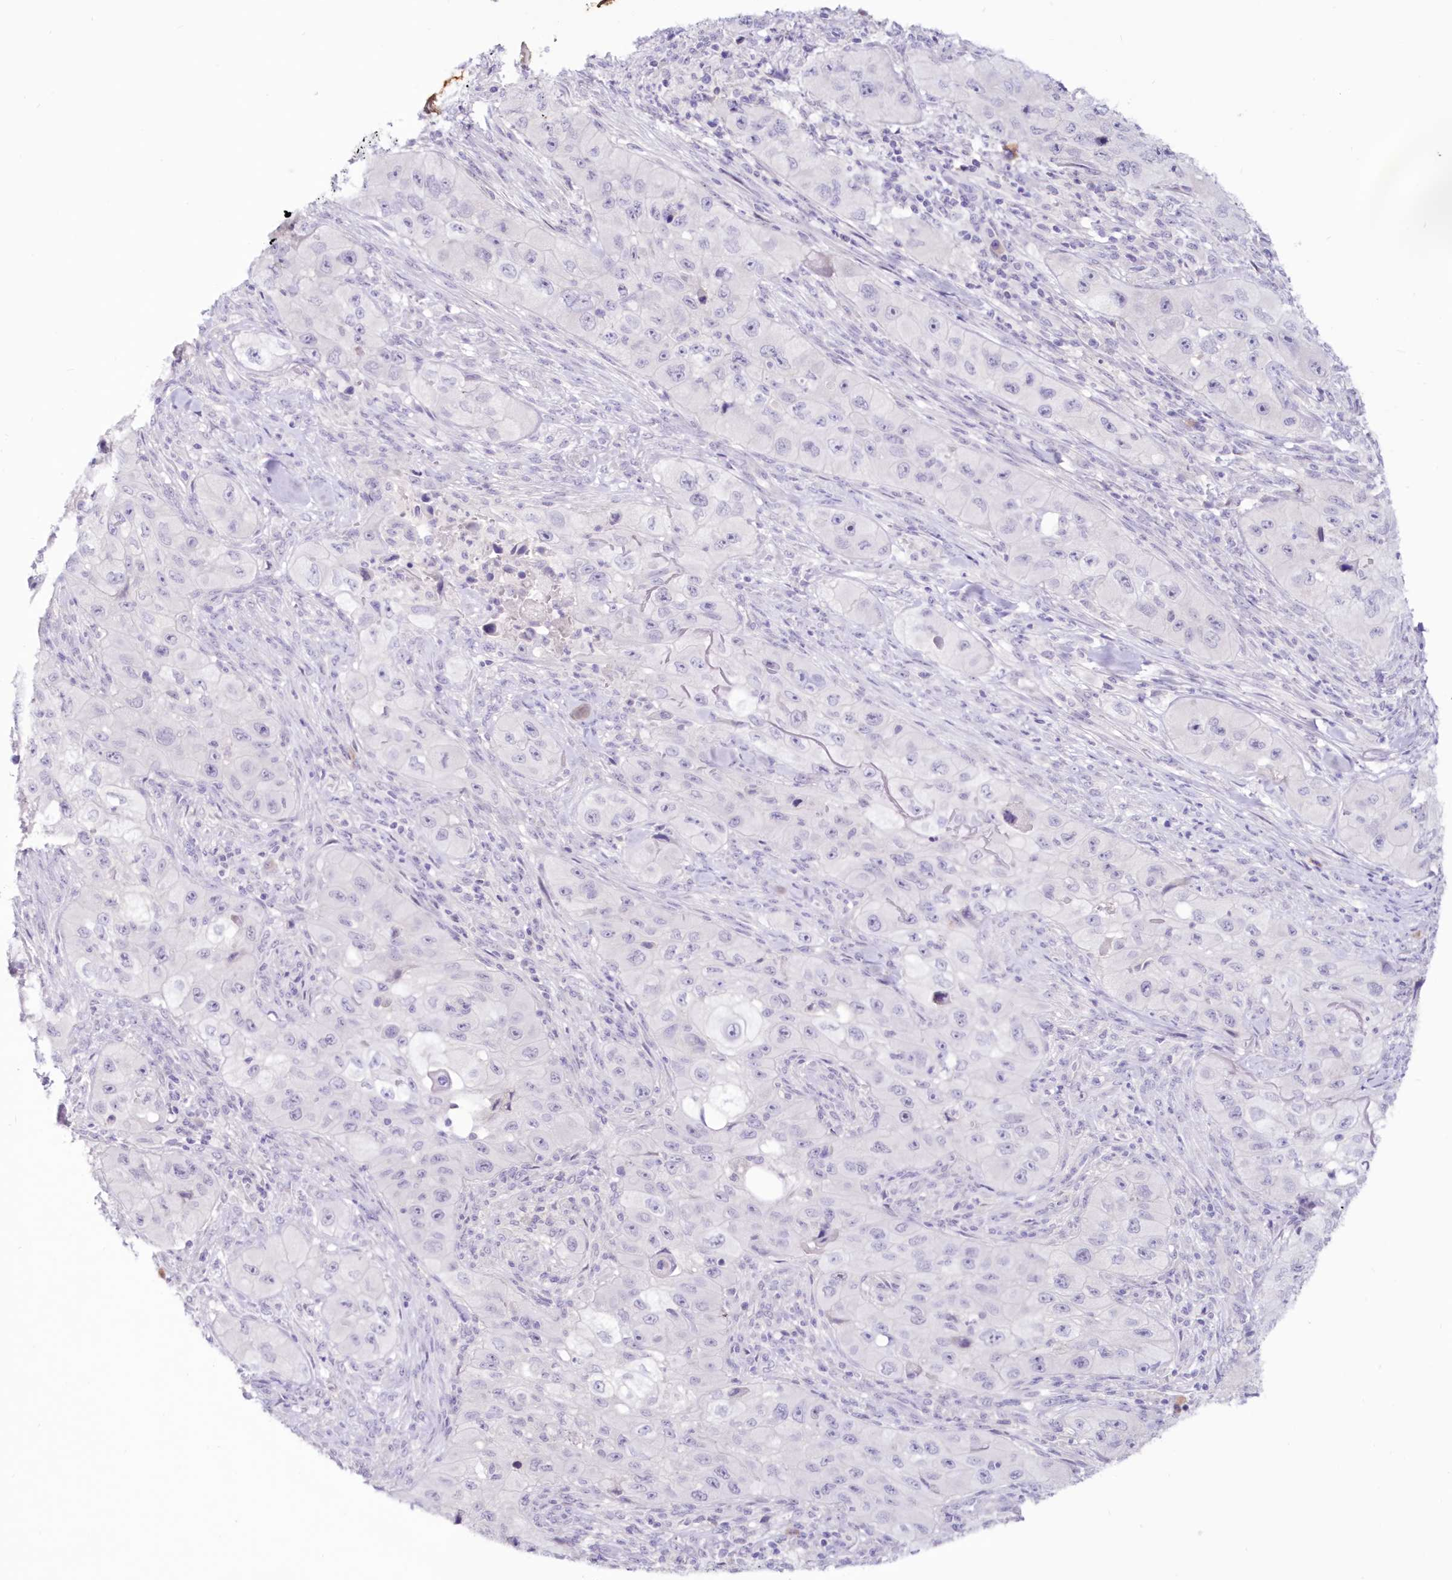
{"staining": {"intensity": "negative", "quantity": "none", "location": "none"}, "tissue": "skin cancer", "cell_type": "Tumor cells", "image_type": "cancer", "snomed": [{"axis": "morphology", "description": "Squamous cell carcinoma, NOS"}, {"axis": "topography", "description": "Skin"}, {"axis": "topography", "description": "Subcutis"}], "caption": "An IHC image of skin squamous cell carcinoma is shown. There is no staining in tumor cells of skin squamous cell carcinoma.", "gene": "SNED1", "patient": {"sex": "male", "age": 73}}